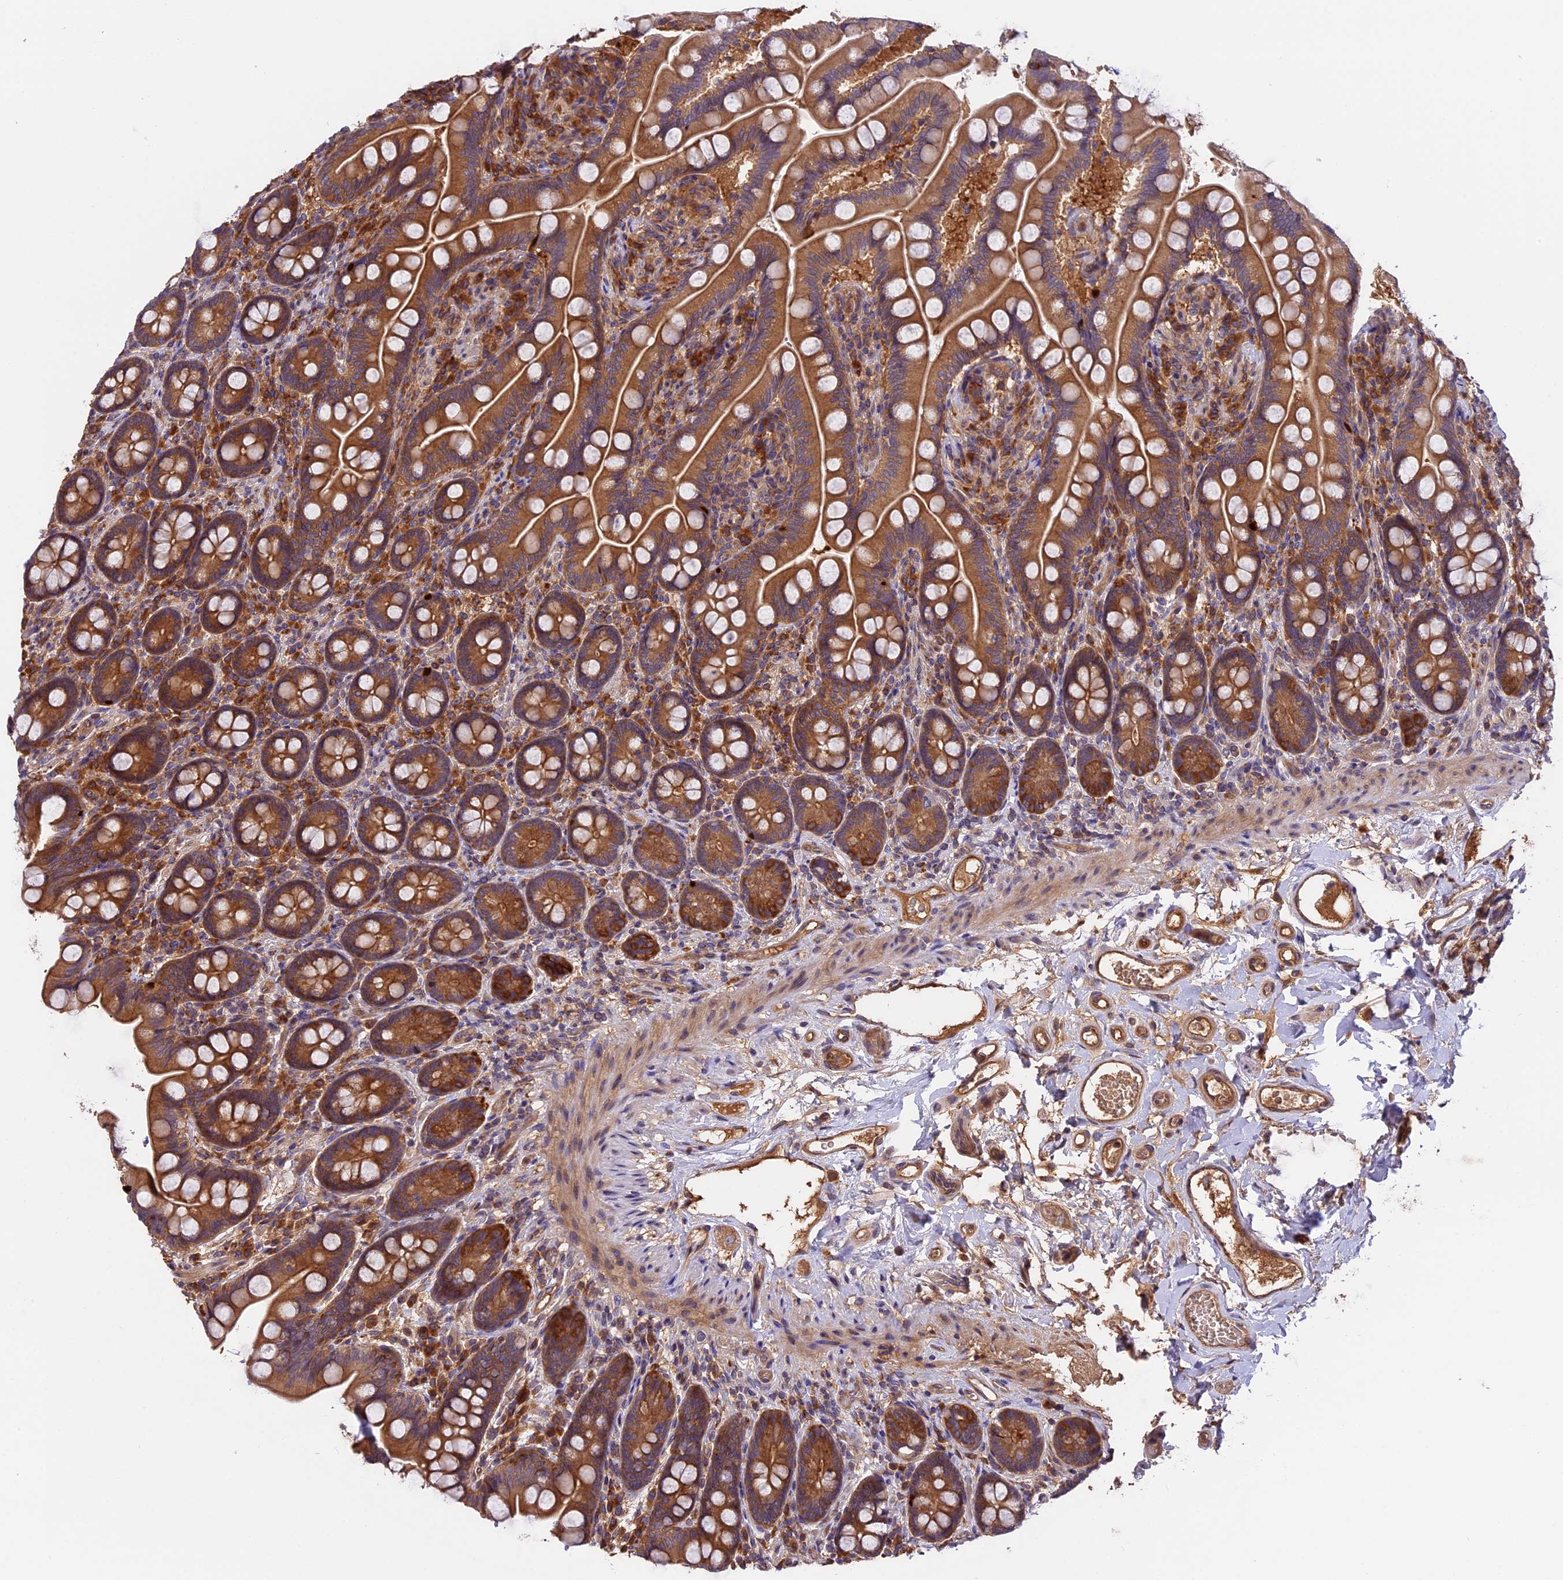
{"staining": {"intensity": "strong", "quantity": ">75%", "location": "cytoplasmic/membranous"}, "tissue": "small intestine", "cell_type": "Glandular cells", "image_type": "normal", "snomed": [{"axis": "morphology", "description": "Normal tissue, NOS"}, {"axis": "topography", "description": "Small intestine"}], "caption": "Protein analysis of unremarkable small intestine displays strong cytoplasmic/membranous staining in about >75% of glandular cells.", "gene": "SETD6", "patient": {"sex": "female", "age": 64}}